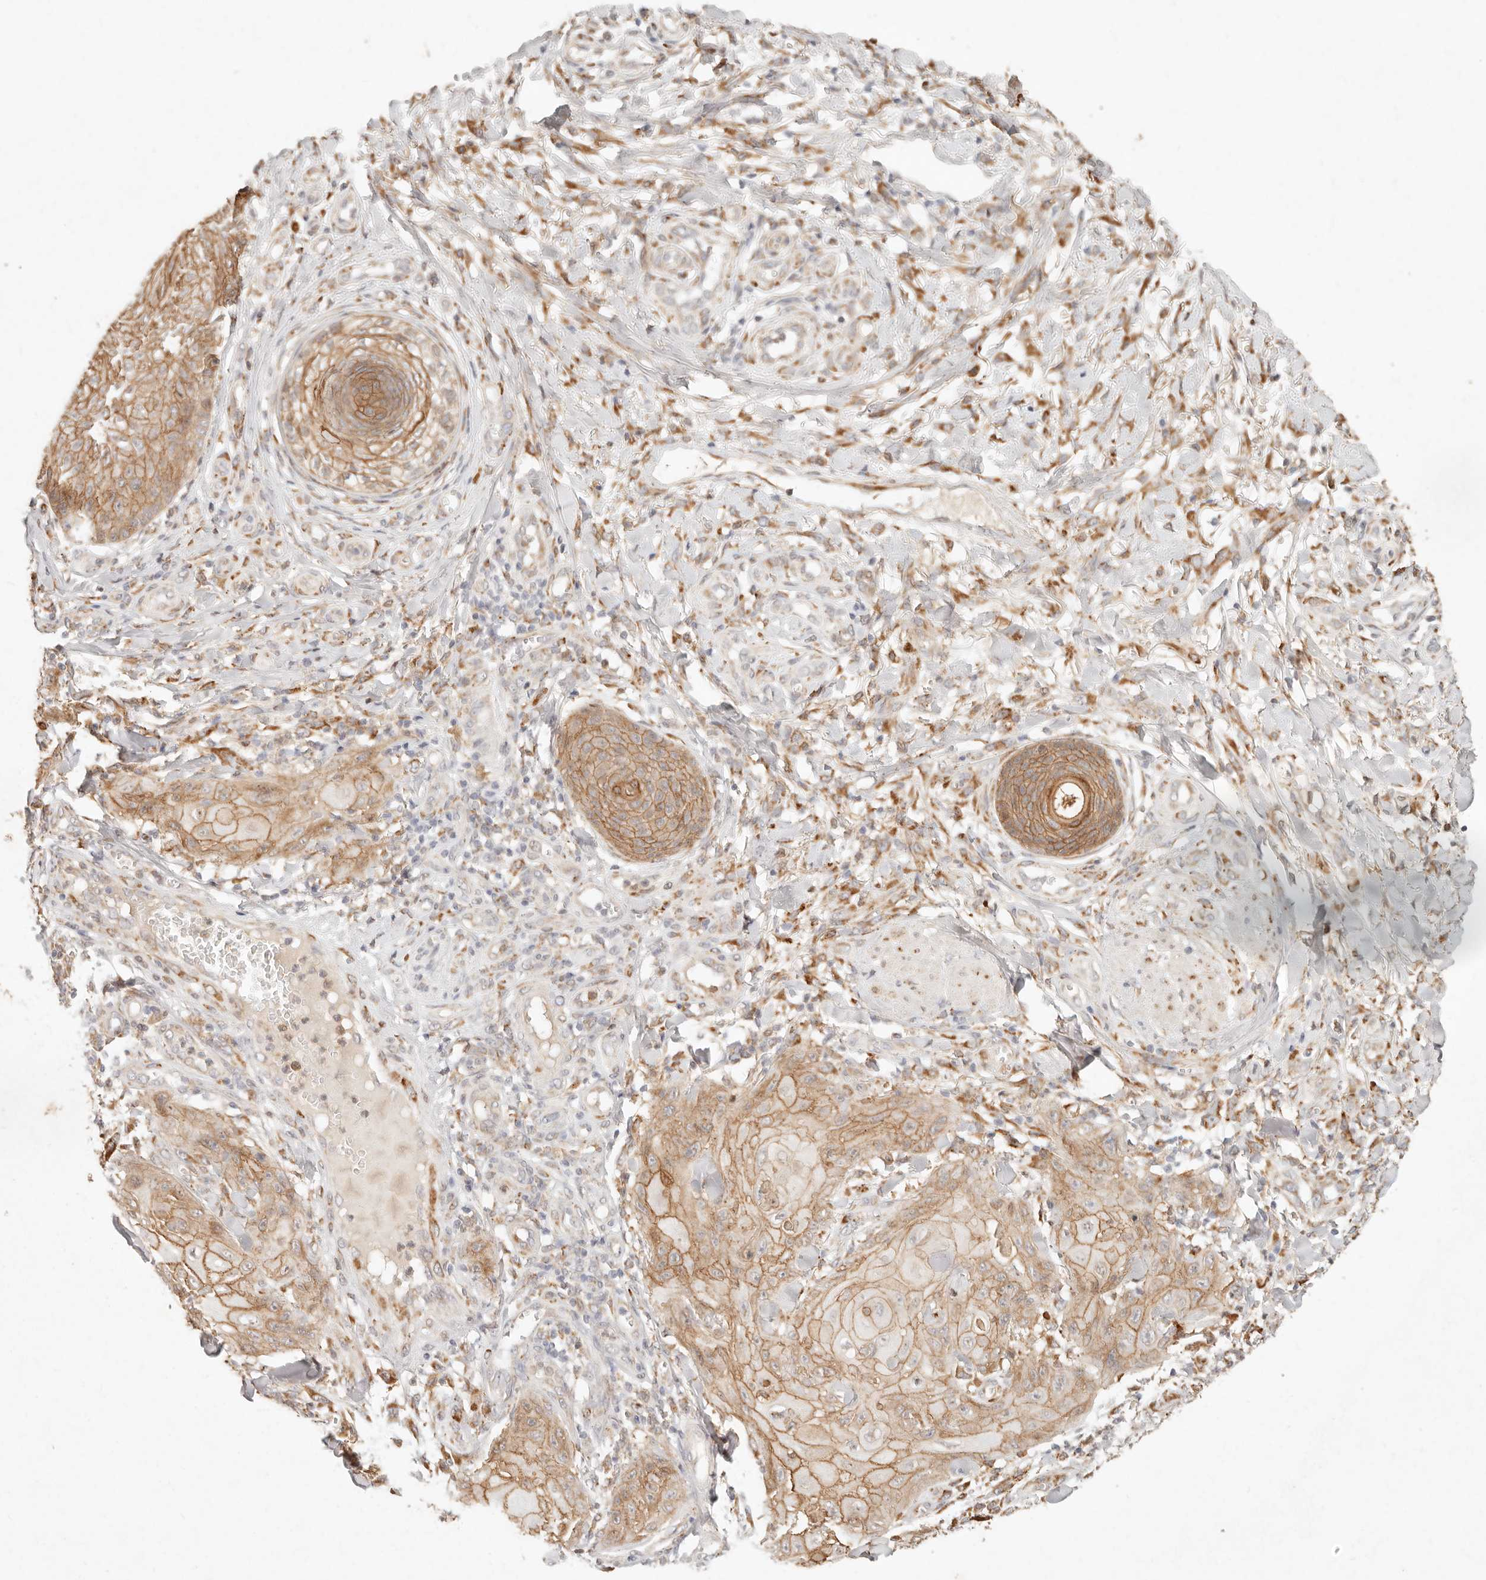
{"staining": {"intensity": "moderate", "quantity": ">75%", "location": "cytoplasmic/membranous"}, "tissue": "skin cancer", "cell_type": "Tumor cells", "image_type": "cancer", "snomed": [{"axis": "morphology", "description": "Squamous cell carcinoma, NOS"}, {"axis": "topography", "description": "Skin"}], "caption": "Moderate cytoplasmic/membranous positivity for a protein is seen in about >75% of tumor cells of squamous cell carcinoma (skin) using IHC.", "gene": "C1orf127", "patient": {"sex": "male", "age": 74}}